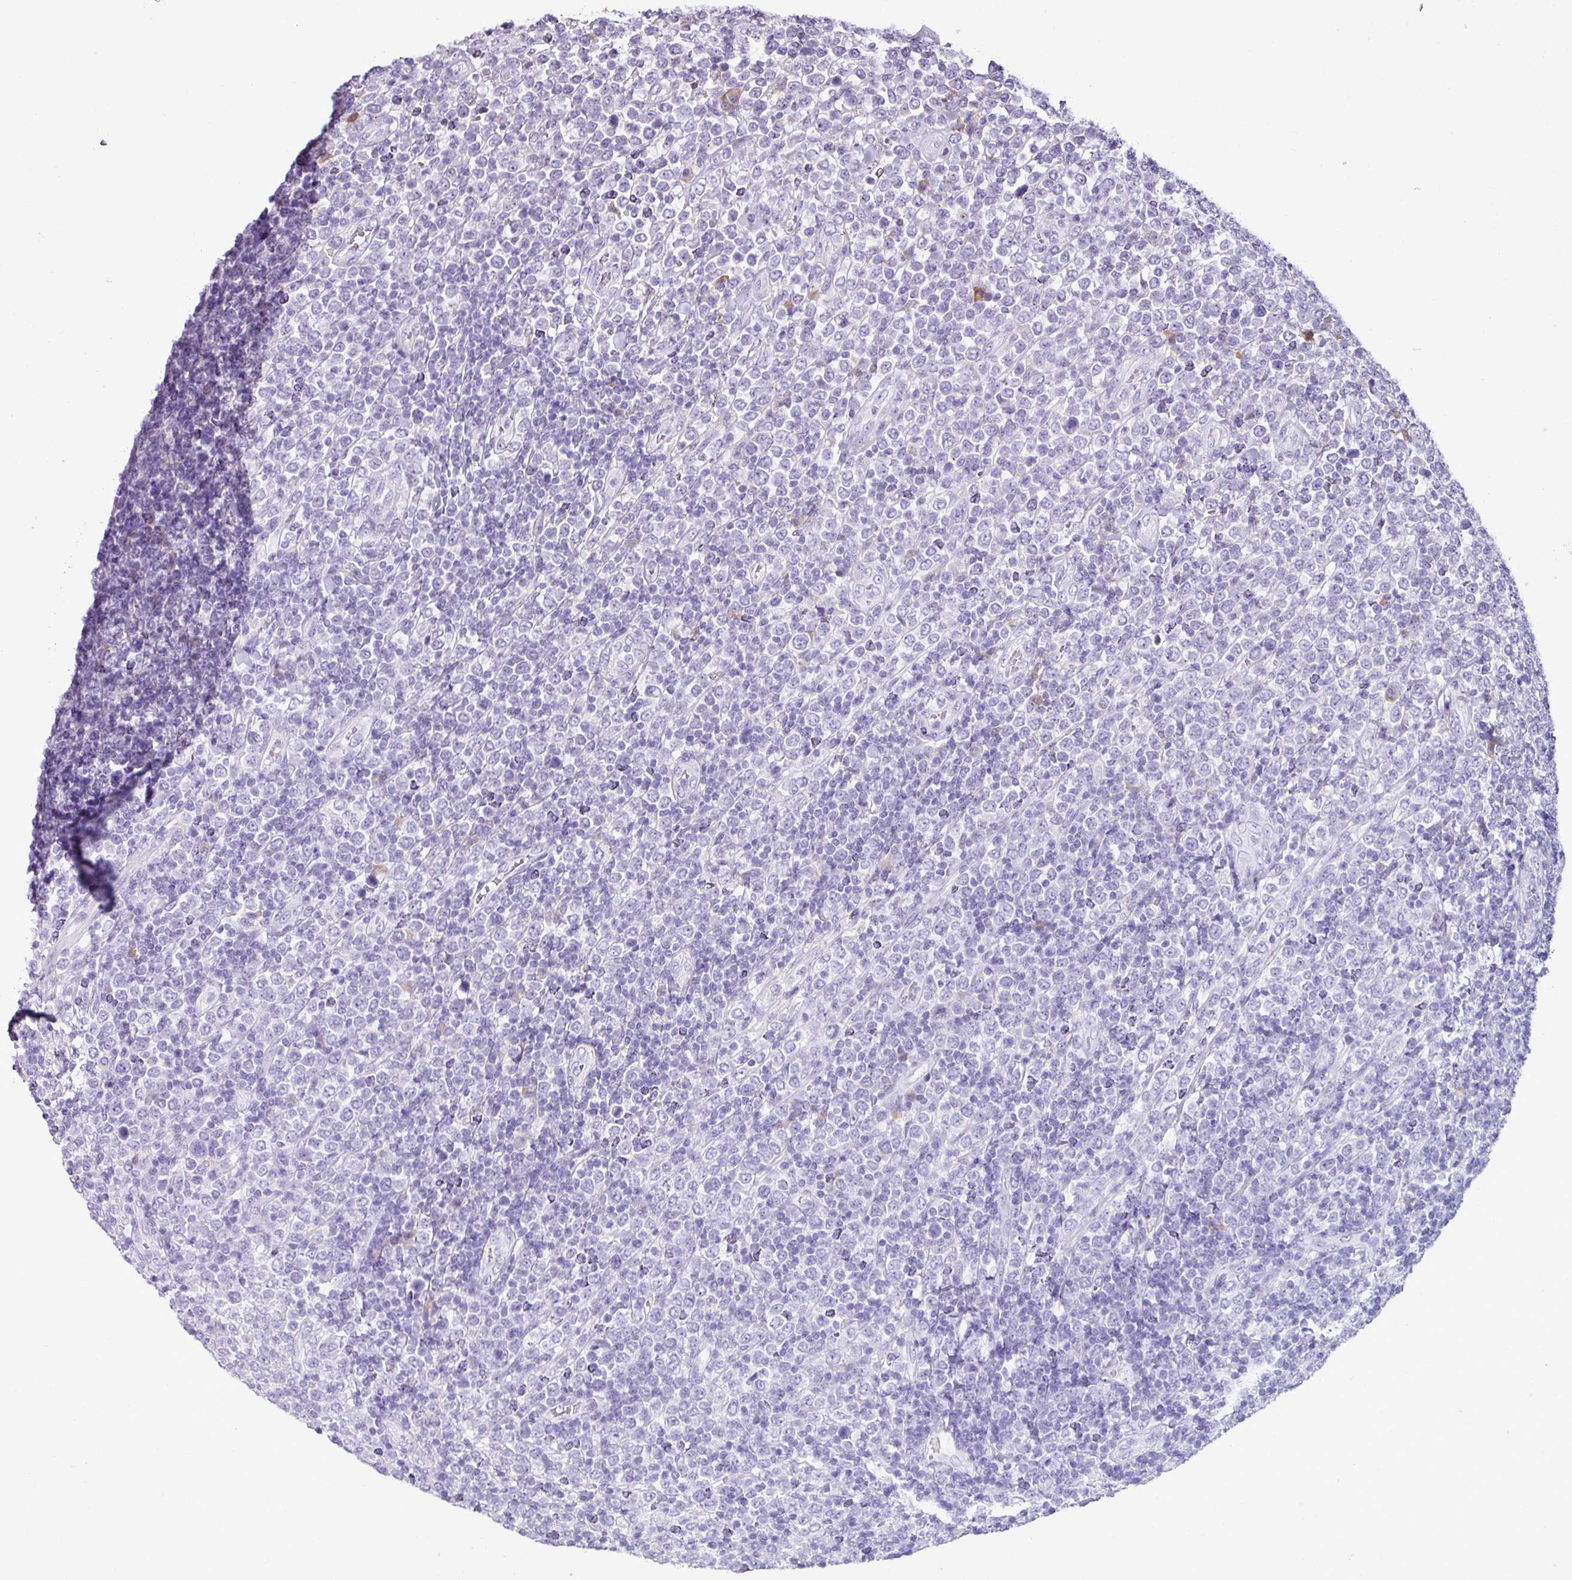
{"staining": {"intensity": "negative", "quantity": "none", "location": "none"}, "tissue": "lymphoma", "cell_type": "Tumor cells", "image_type": "cancer", "snomed": [{"axis": "morphology", "description": "Malignant lymphoma, non-Hodgkin's type, High grade"}, {"axis": "topography", "description": "Soft tissue"}], "caption": "Image shows no significant protein staining in tumor cells of high-grade malignant lymphoma, non-Hodgkin's type.", "gene": "RGS21", "patient": {"sex": "female", "age": 56}}